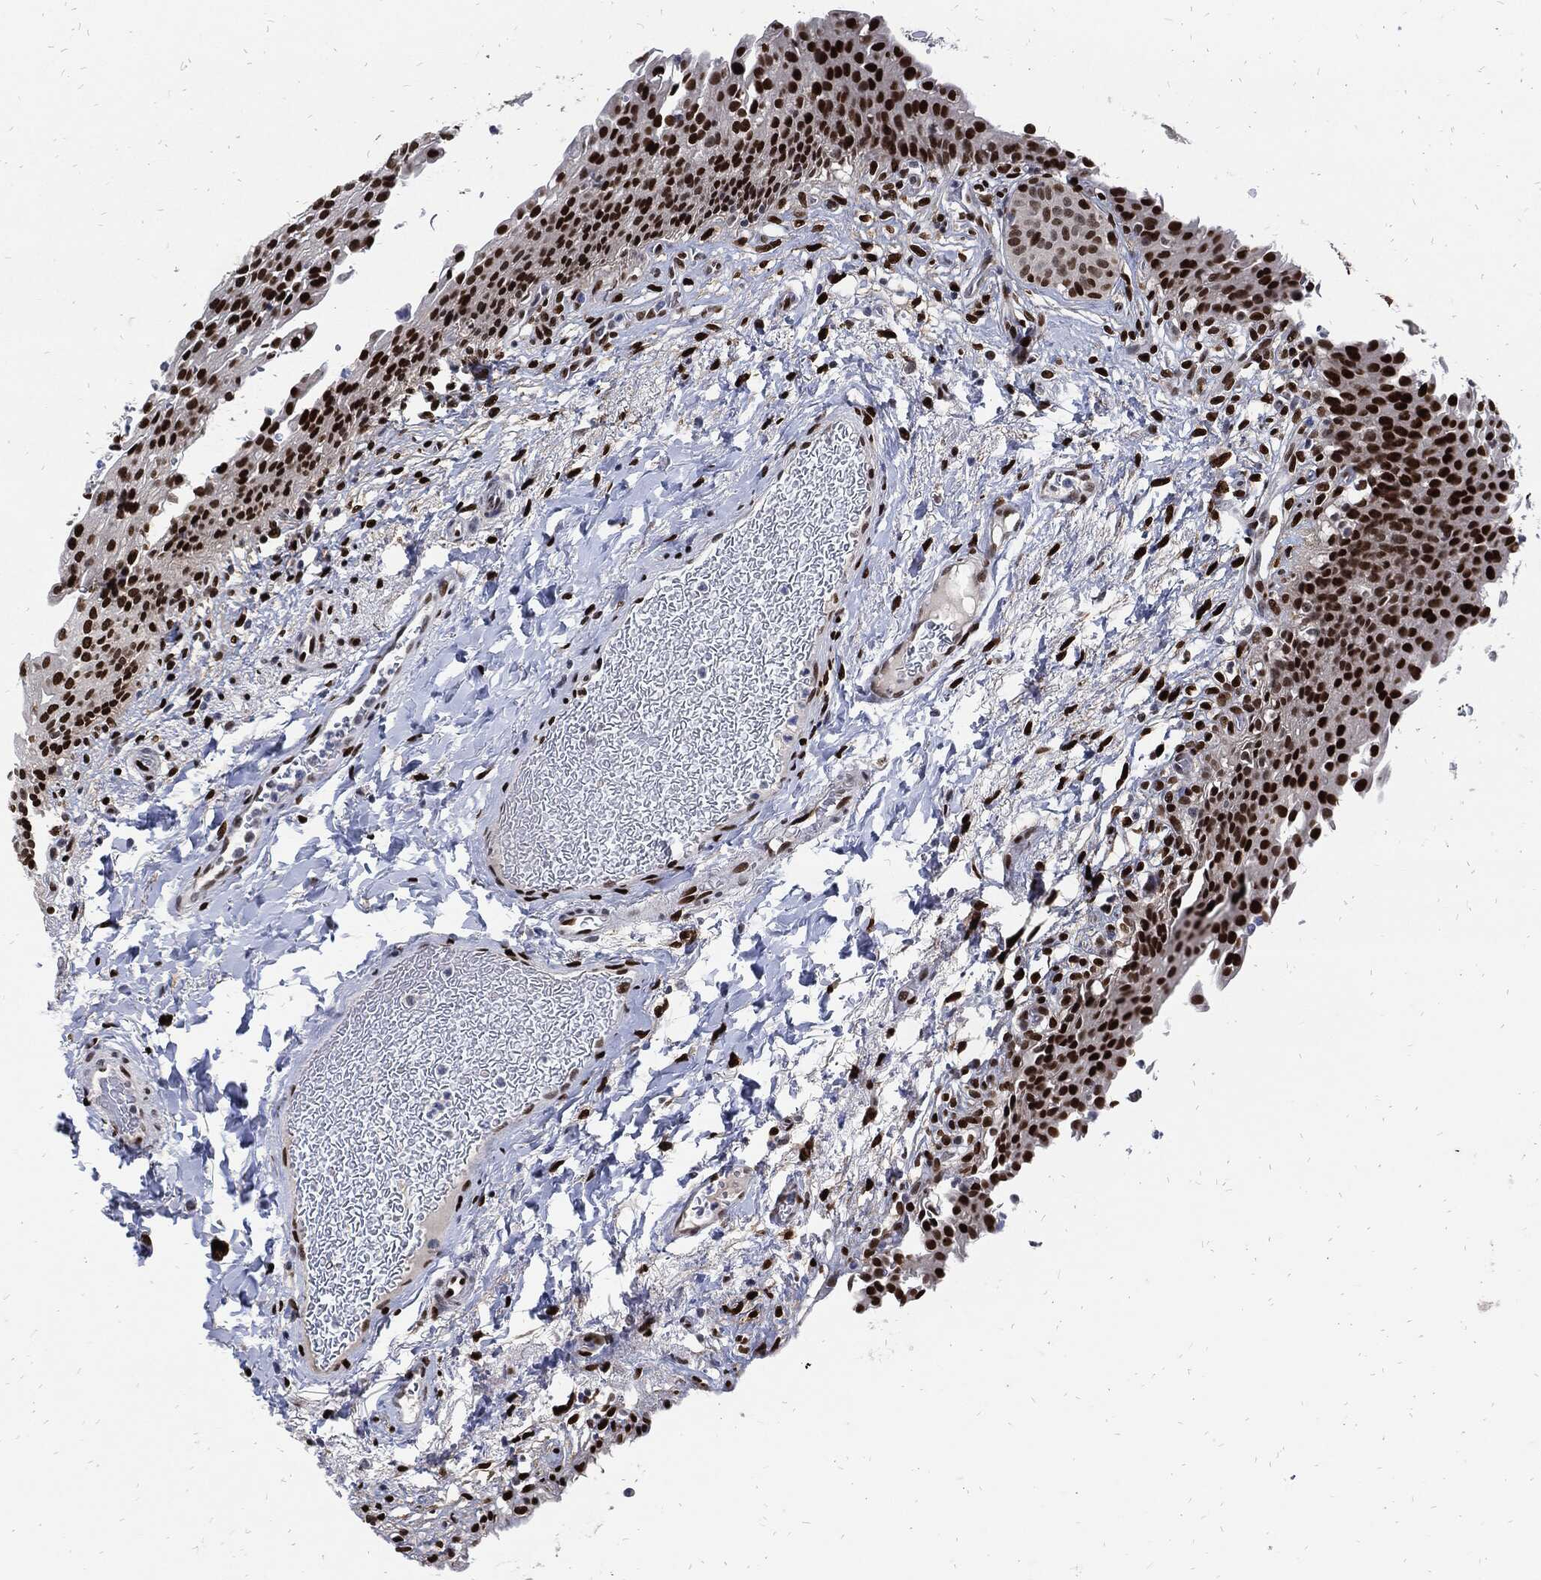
{"staining": {"intensity": "strong", "quantity": "25%-75%", "location": "nuclear"}, "tissue": "urinary bladder", "cell_type": "Urothelial cells", "image_type": "normal", "snomed": [{"axis": "morphology", "description": "Normal tissue, NOS"}, {"axis": "topography", "description": "Urinary bladder"}], "caption": "Immunohistochemical staining of normal human urinary bladder exhibits 25%-75% levels of strong nuclear protein staining in about 25%-75% of urothelial cells.", "gene": "JUN", "patient": {"sex": "female", "age": 60}}